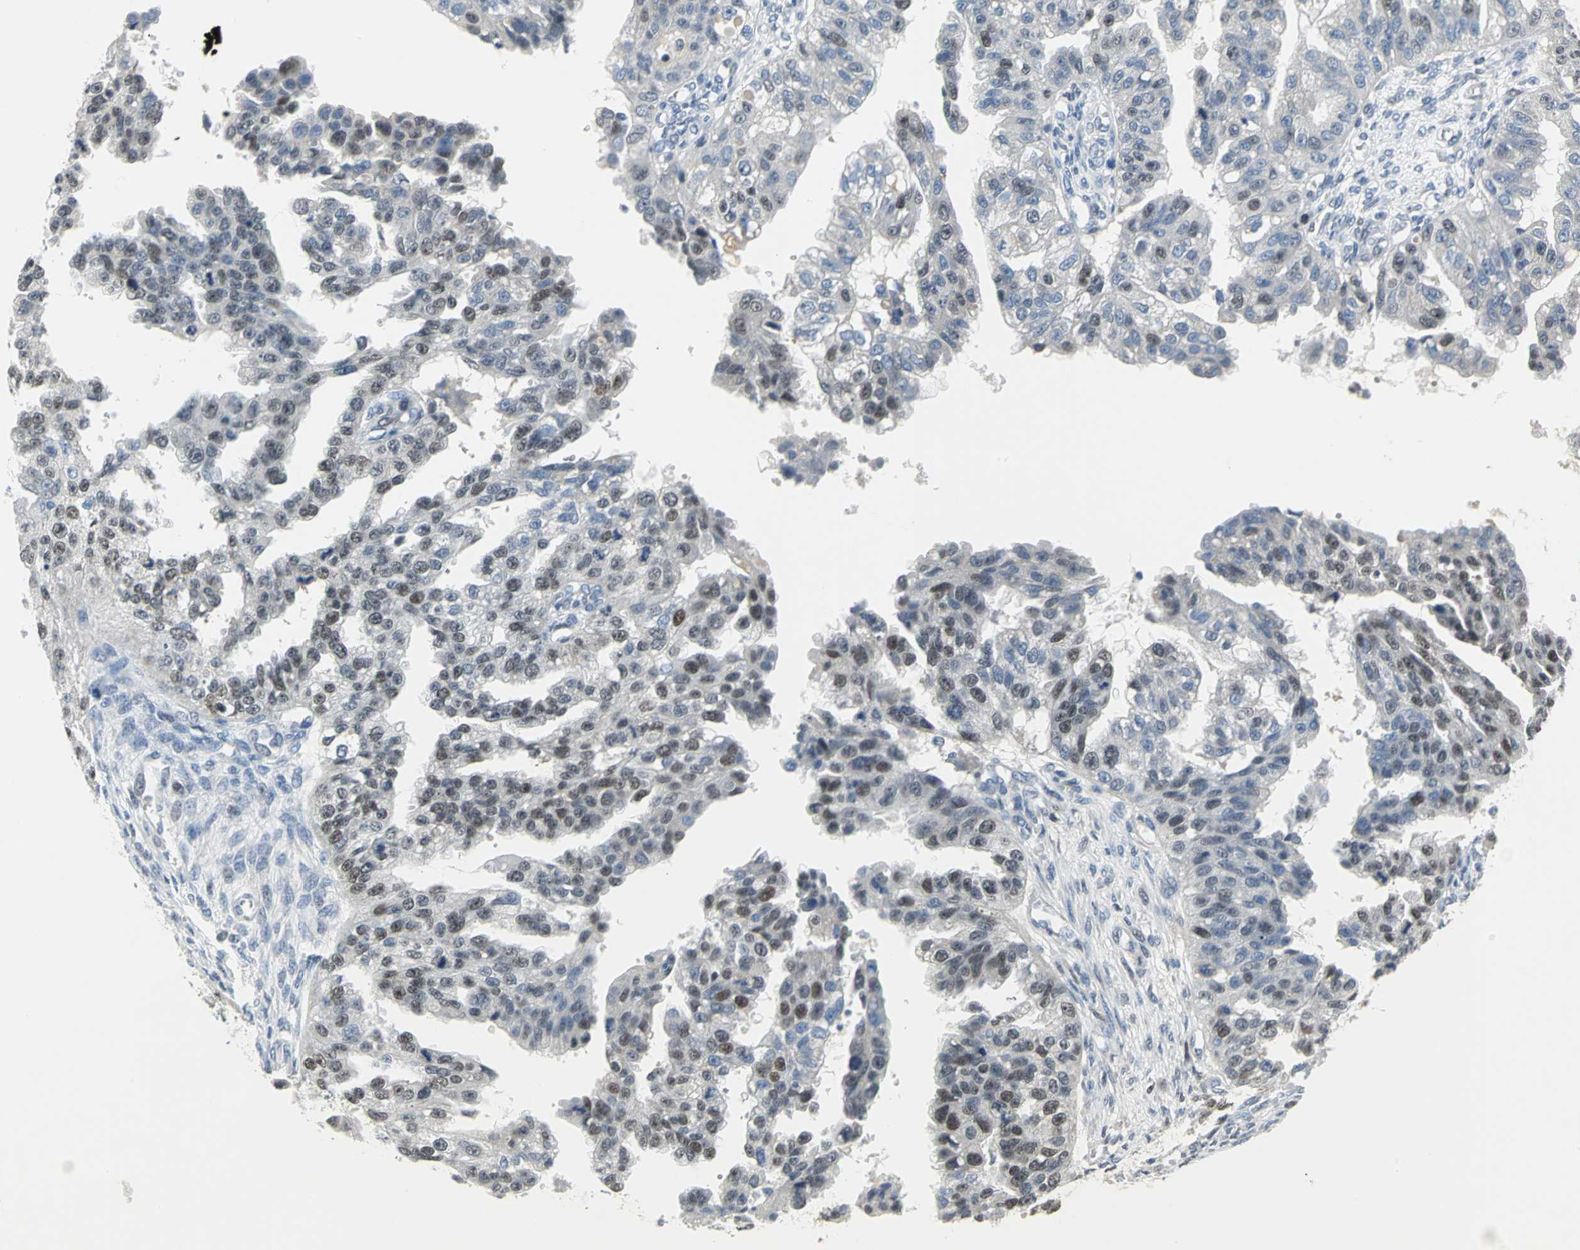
{"staining": {"intensity": "moderate", "quantity": "25%-75%", "location": "nuclear"}, "tissue": "ovarian cancer", "cell_type": "Tumor cells", "image_type": "cancer", "snomed": [{"axis": "morphology", "description": "Cystadenocarcinoma, serous, NOS"}, {"axis": "topography", "description": "Ovary"}], "caption": "Tumor cells demonstrate medium levels of moderate nuclear expression in approximately 25%-75% of cells in human ovarian serous cystadenocarcinoma.", "gene": "MCM4", "patient": {"sex": "female", "age": 58}}